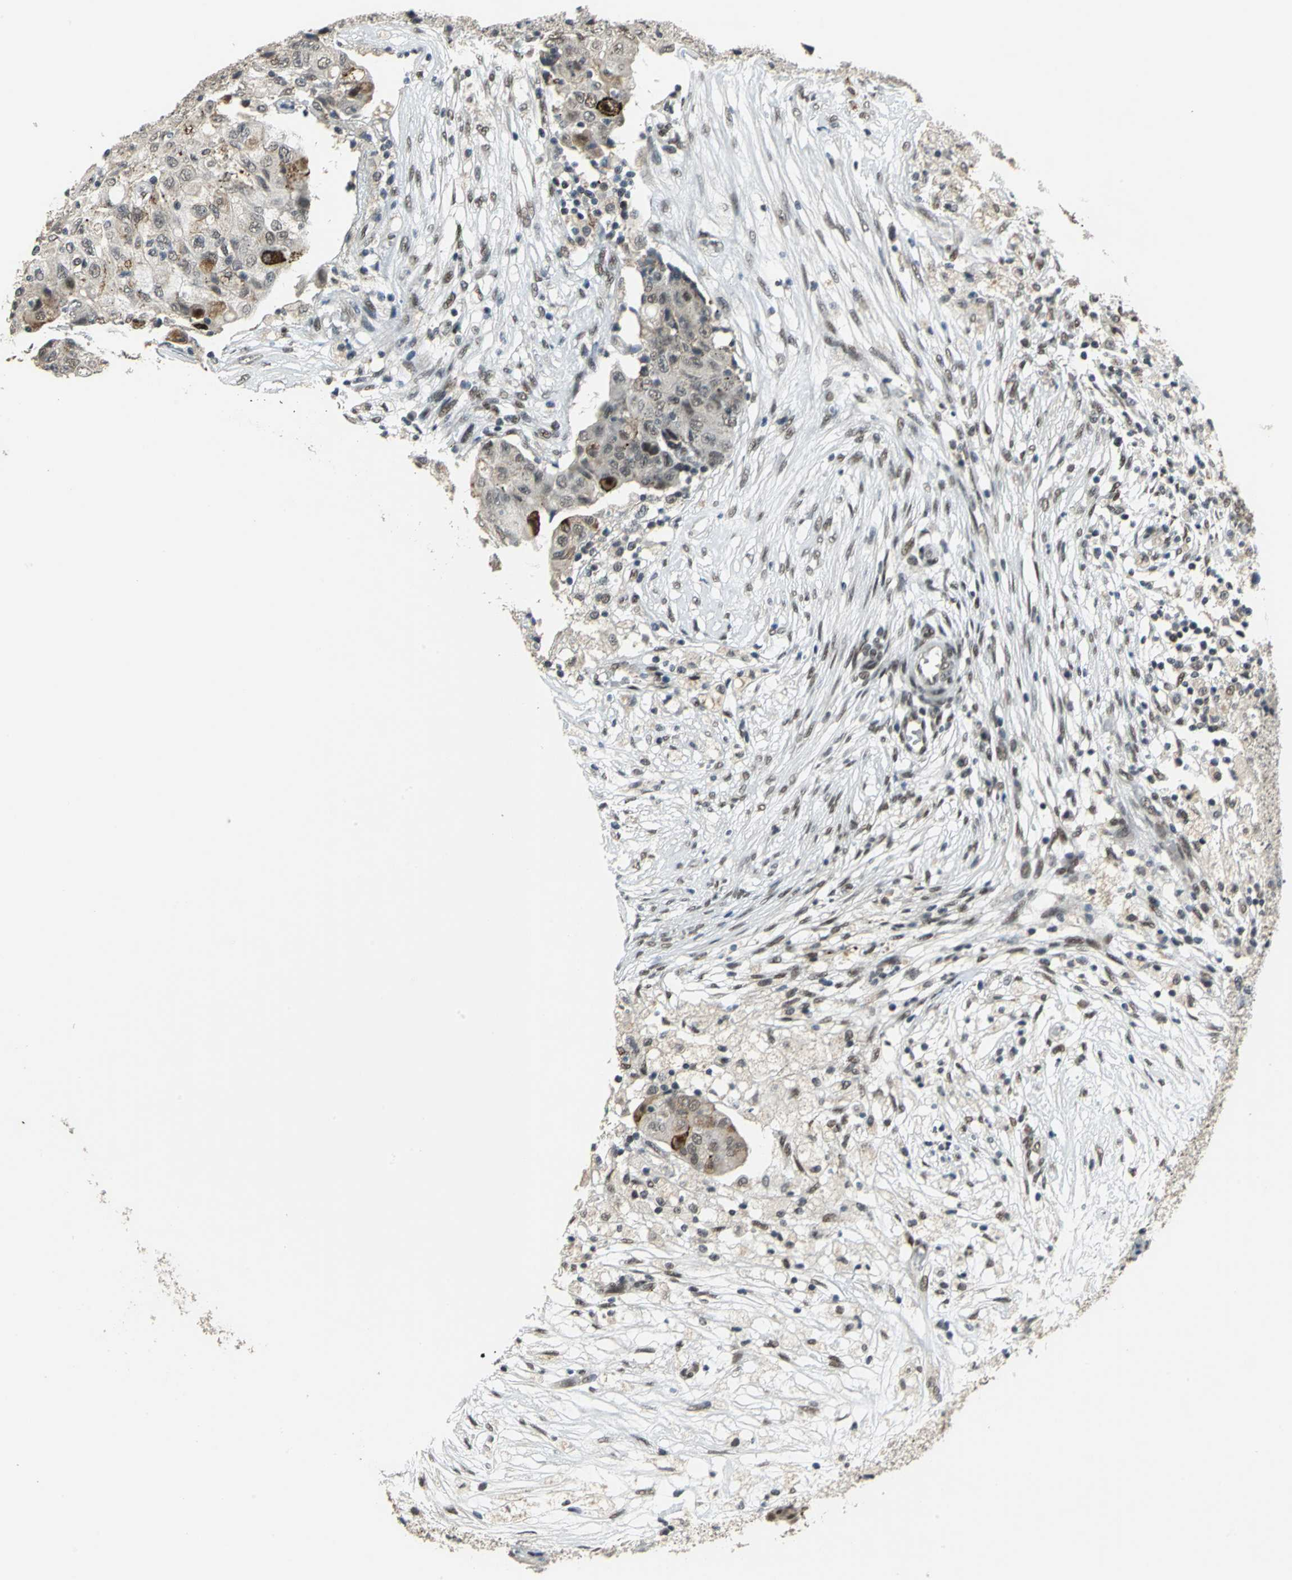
{"staining": {"intensity": "weak", "quantity": "<25%", "location": "cytoplasmic/membranous,nuclear"}, "tissue": "ovarian cancer", "cell_type": "Tumor cells", "image_type": "cancer", "snomed": [{"axis": "morphology", "description": "Carcinoma, endometroid"}, {"axis": "topography", "description": "Ovary"}], "caption": "An IHC micrograph of ovarian cancer (endometroid carcinoma) is shown. There is no staining in tumor cells of ovarian cancer (endometroid carcinoma).", "gene": "ELF2", "patient": {"sex": "female", "age": 42}}